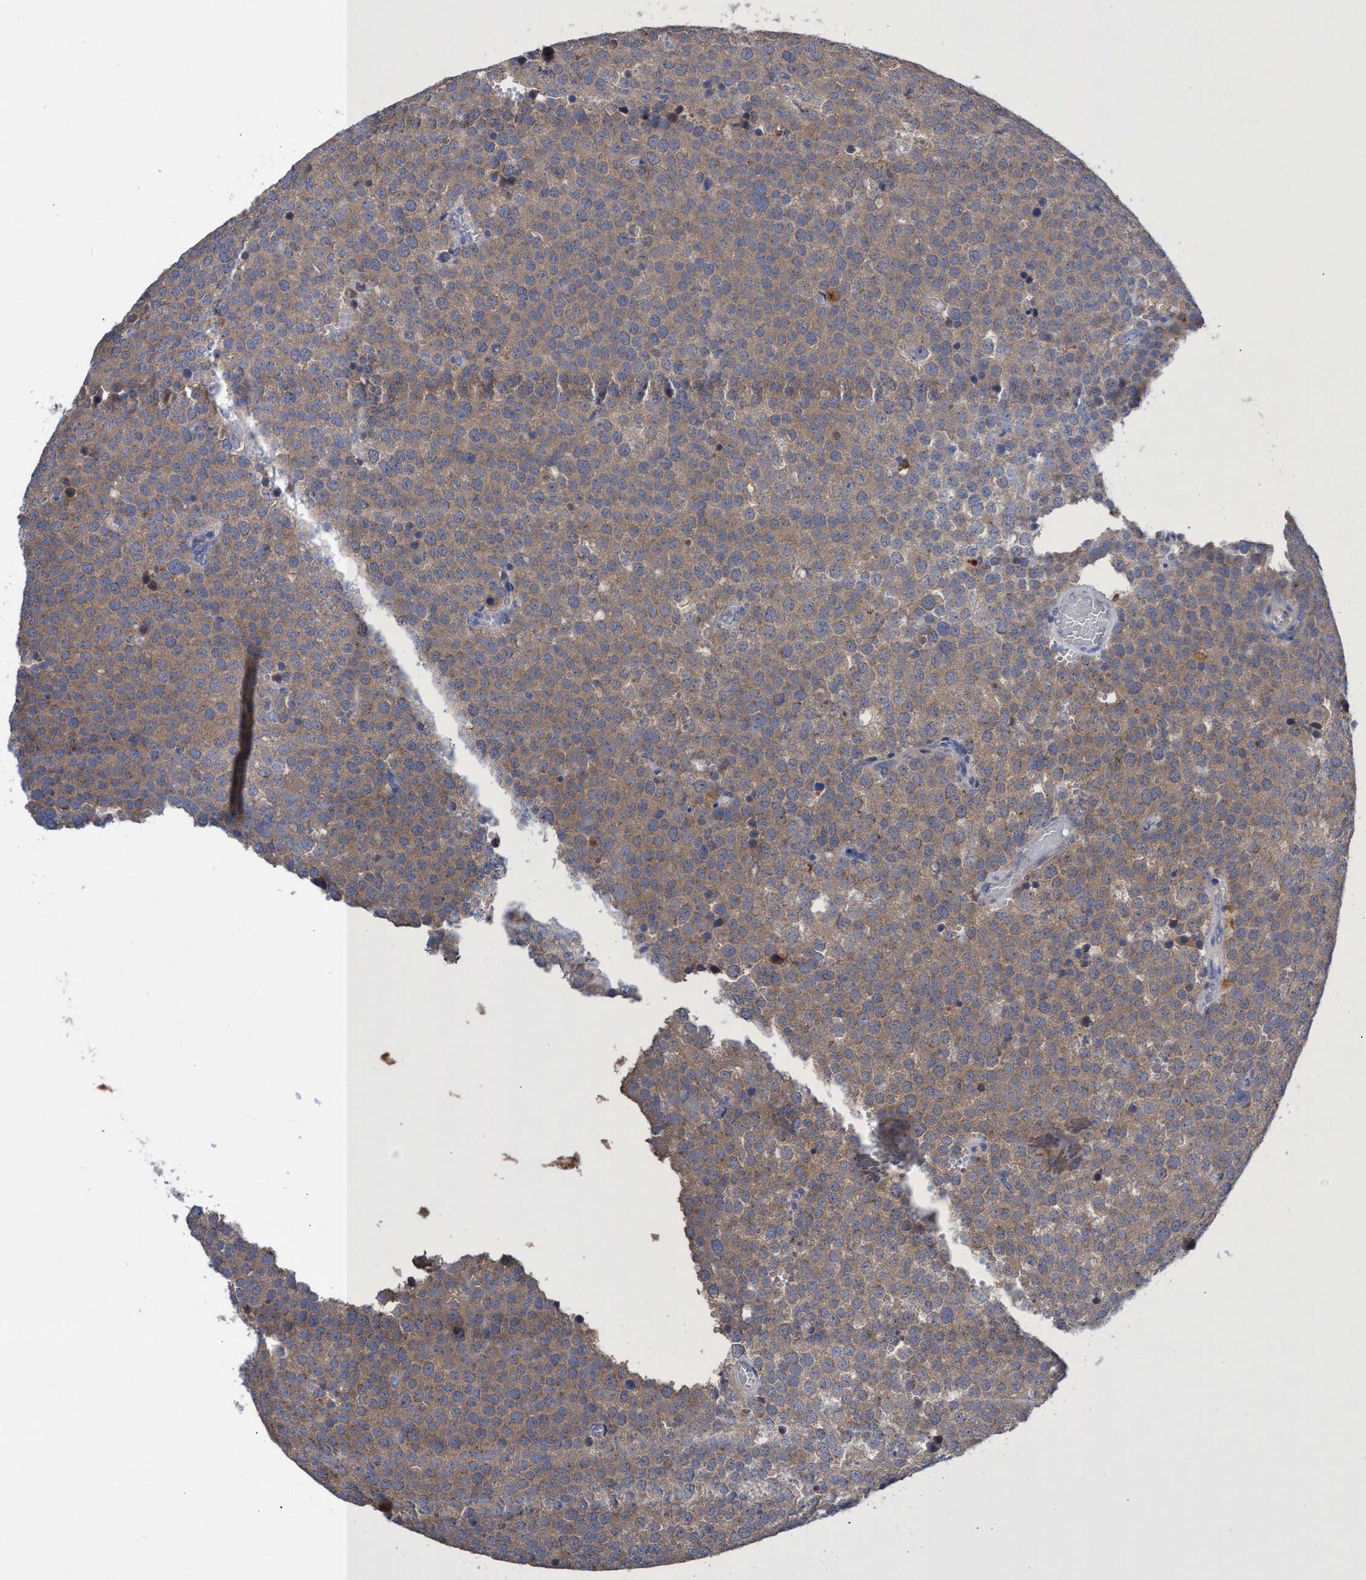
{"staining": {"intensity": "weak", "quantity": ">75%", "location": "cytoplasmic/membranous"}, "tissue": "testis cancer", "cell_type": "Tumor cells", "image_type": "cancer", "snomed": [{"axis": "morphology", "description": "Normal tissue, NOS"}, {"axis": "morphology", "description": "Seminoma, NOS"}, {"axis": "topography", "description": "Testis"}], "caption": "Brown immunohistochemical staining in seminoma (testis) reveals weak cytoplasmic/membranous positivity in approximately >75% of tumor cells.", "gene": "SVEP1", "patient": {"sex": "male", "age": 71}}